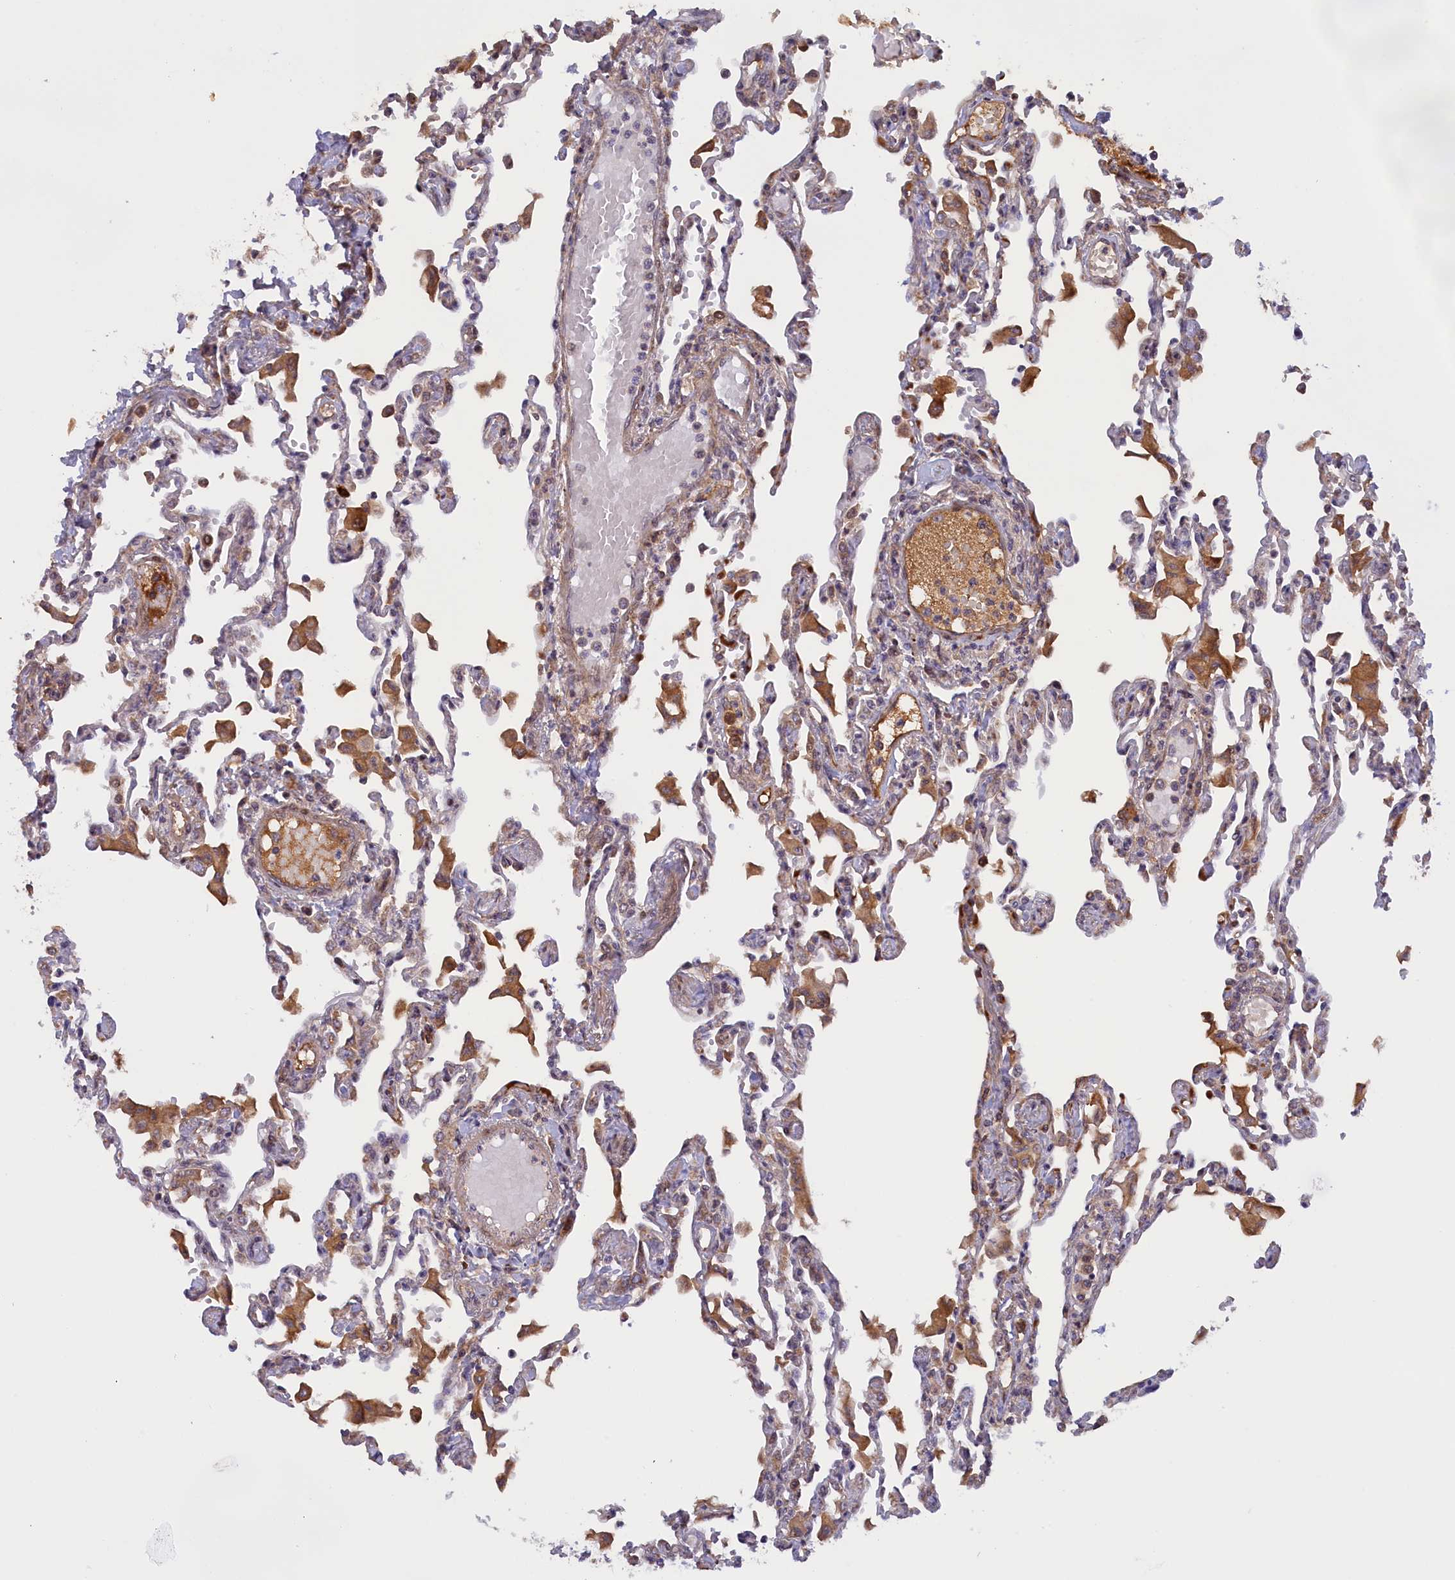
{"staining": {"intensity": "negative", "quantity": "none", "location": "none"}, "tissue": "lung", "cell_type": "Alveolar cells", "image_type": "normal", "snomed": [{"axis": "morphology", "description": "Normal tissue, NOS"}, {"axis": "topography", "description": "Bronchus"}, {"axis": "topography", "description": "Lung"}], "caption": "Alveolar cells show no significant staining in normal lung. (IHC, brightfield microscopy, high magnification).", "gene": "RRAD", "patient": {"sex": "female", "age": 49}}